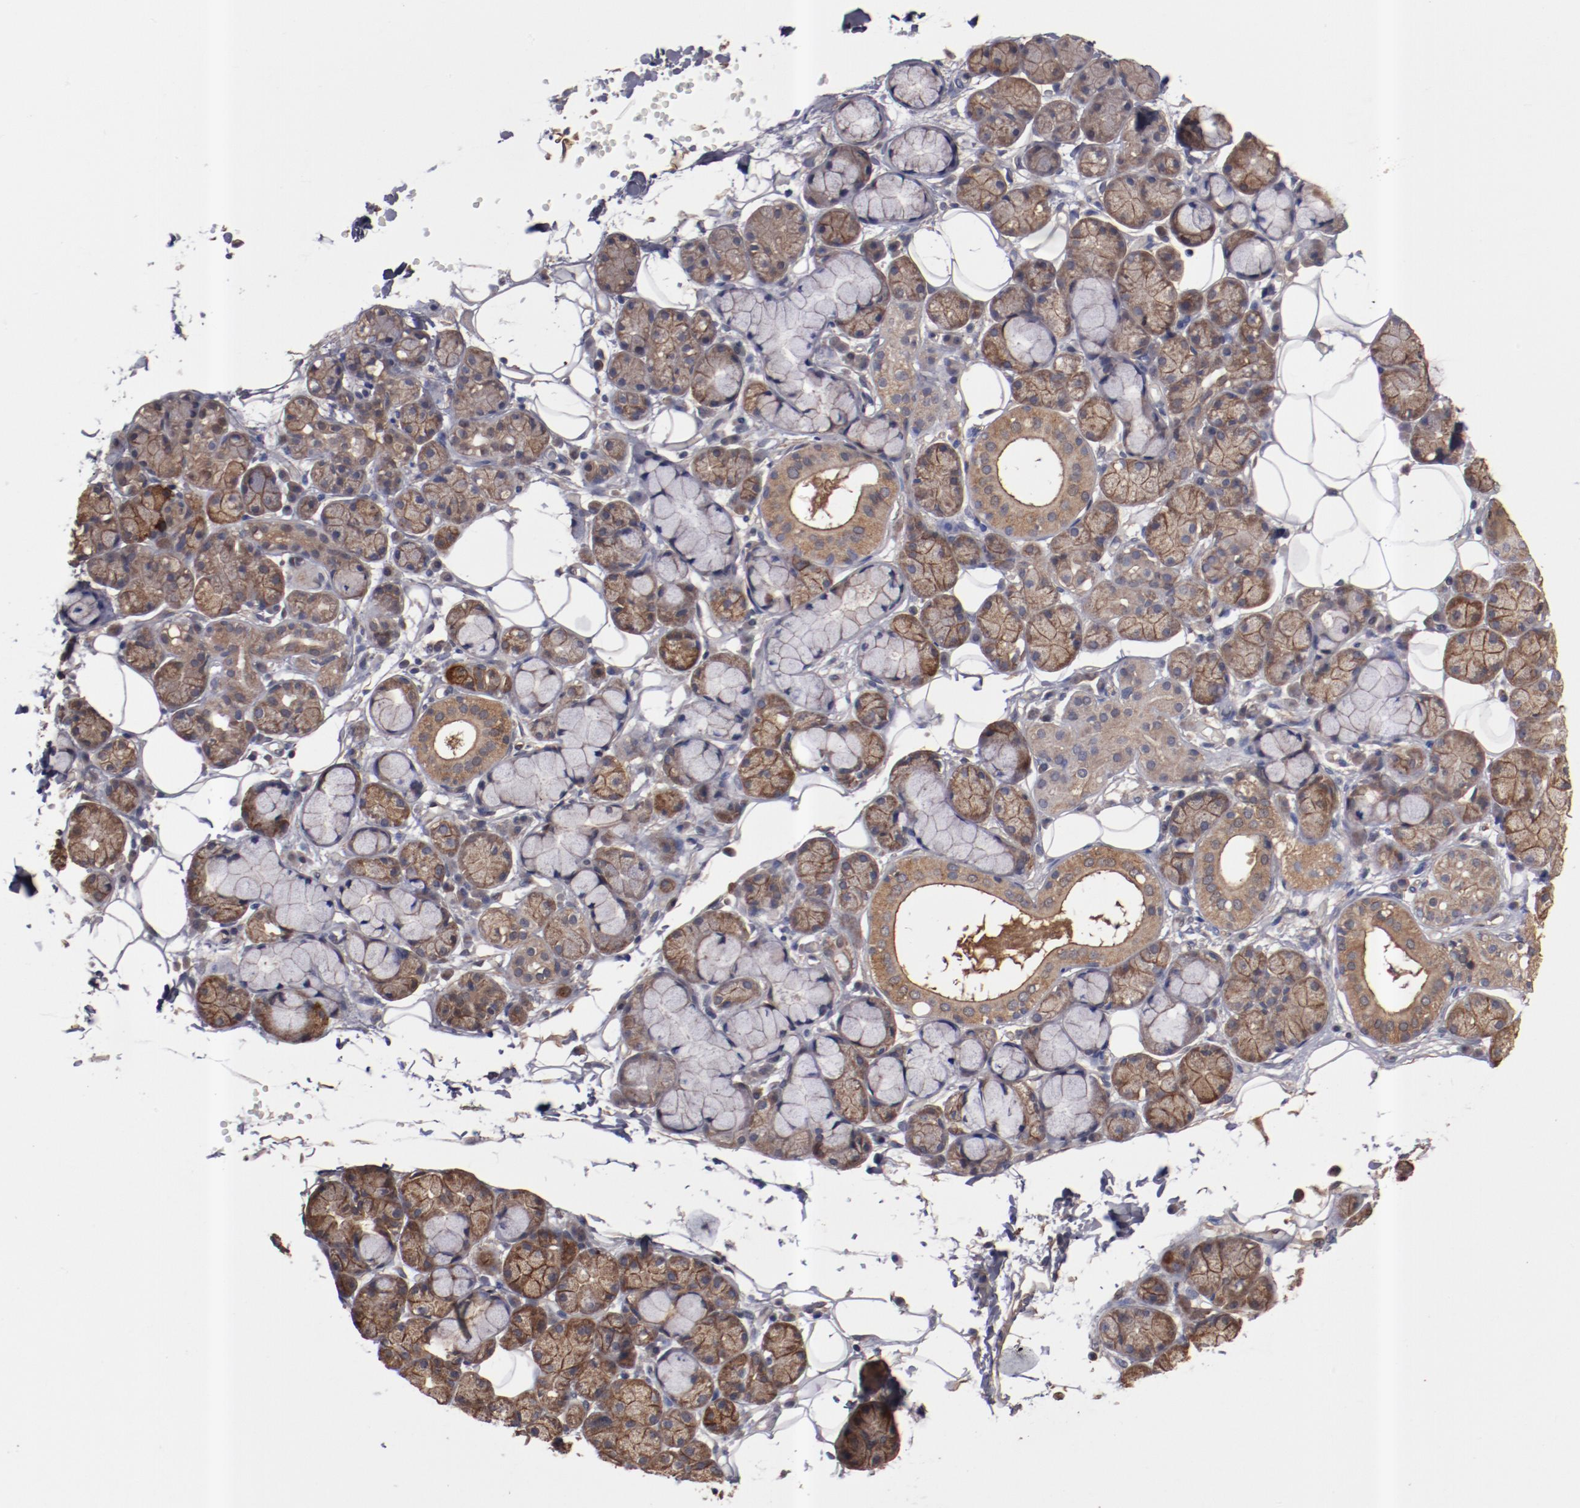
{"staining": {"intensity": "moderate", "quantity": ">75%", "location": "cytoplasmic/membranous"}, "tissue": "salivary gland", "cell_type": "Glandular cells", "image_type": "normal", "snomed": [{"axis": "morphology", "description": "Normal tissue, NOS"}, {"axis": "topography", "description": "Skeletal muscle"}, {"axis": "topography", "description": "Oral tissue"}, {"axis": "topography", "description": "Salivary gland"}, {"axis": "topography", "description": "Peripheral nerve tissue"}], "caption": "A brown stain labels moderate cytoplasmic/membranous positivity of a protein in glandular cells of benign human salivary gland. (DAB (3,3'-diaminobenzidine) IHC, brown staining for protein, blue staining for nuclei).", "gene": "DNAAF2", "patient": {"sex": "male", "age": 54}}